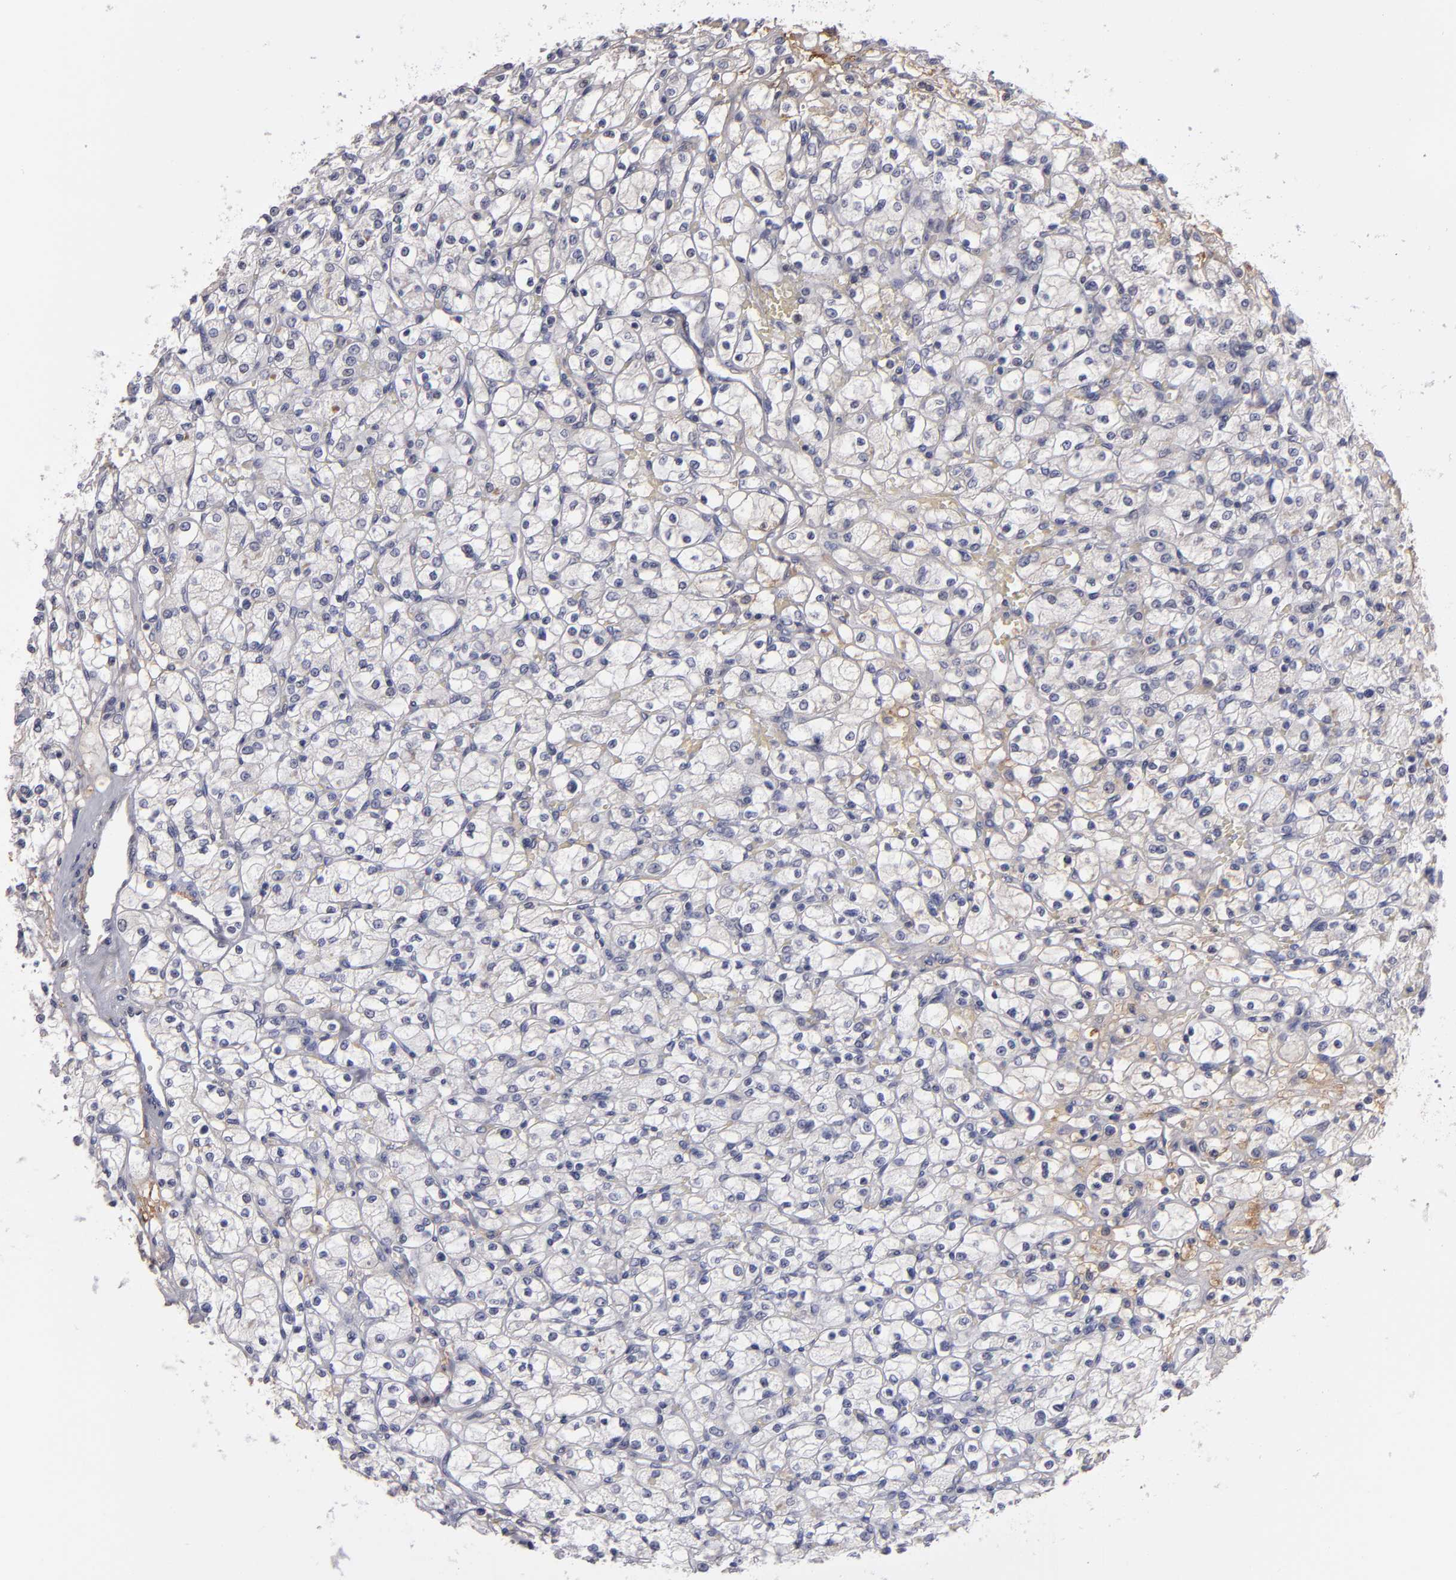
{"staining": {"intensity": "negative", "quantity": "none", "location": "none"}, "tissue": "renal cancer", "cell_type": "Tumor cells", "image_type": "cancer", "snomed": [{"axis": "morphology", "description": "Adenocarcinoma, NOS"}, {"axis": "topography", "description": "Kidney"}], "caption": "This photomicrograph is of renal adenocarcinoma stained with IHC to label a protein in brown with the nuclei are counter-stained blue. There is no staining in tumor cells. Brightfield microscopy of immunohistochemistry stained with DAB (3,3'-diaminobenzidine) (brown) and hematoxylin (blue), captured at high magnification.", "gene": "FBLN1", "patient": {"sex": "female", "age": 83}}